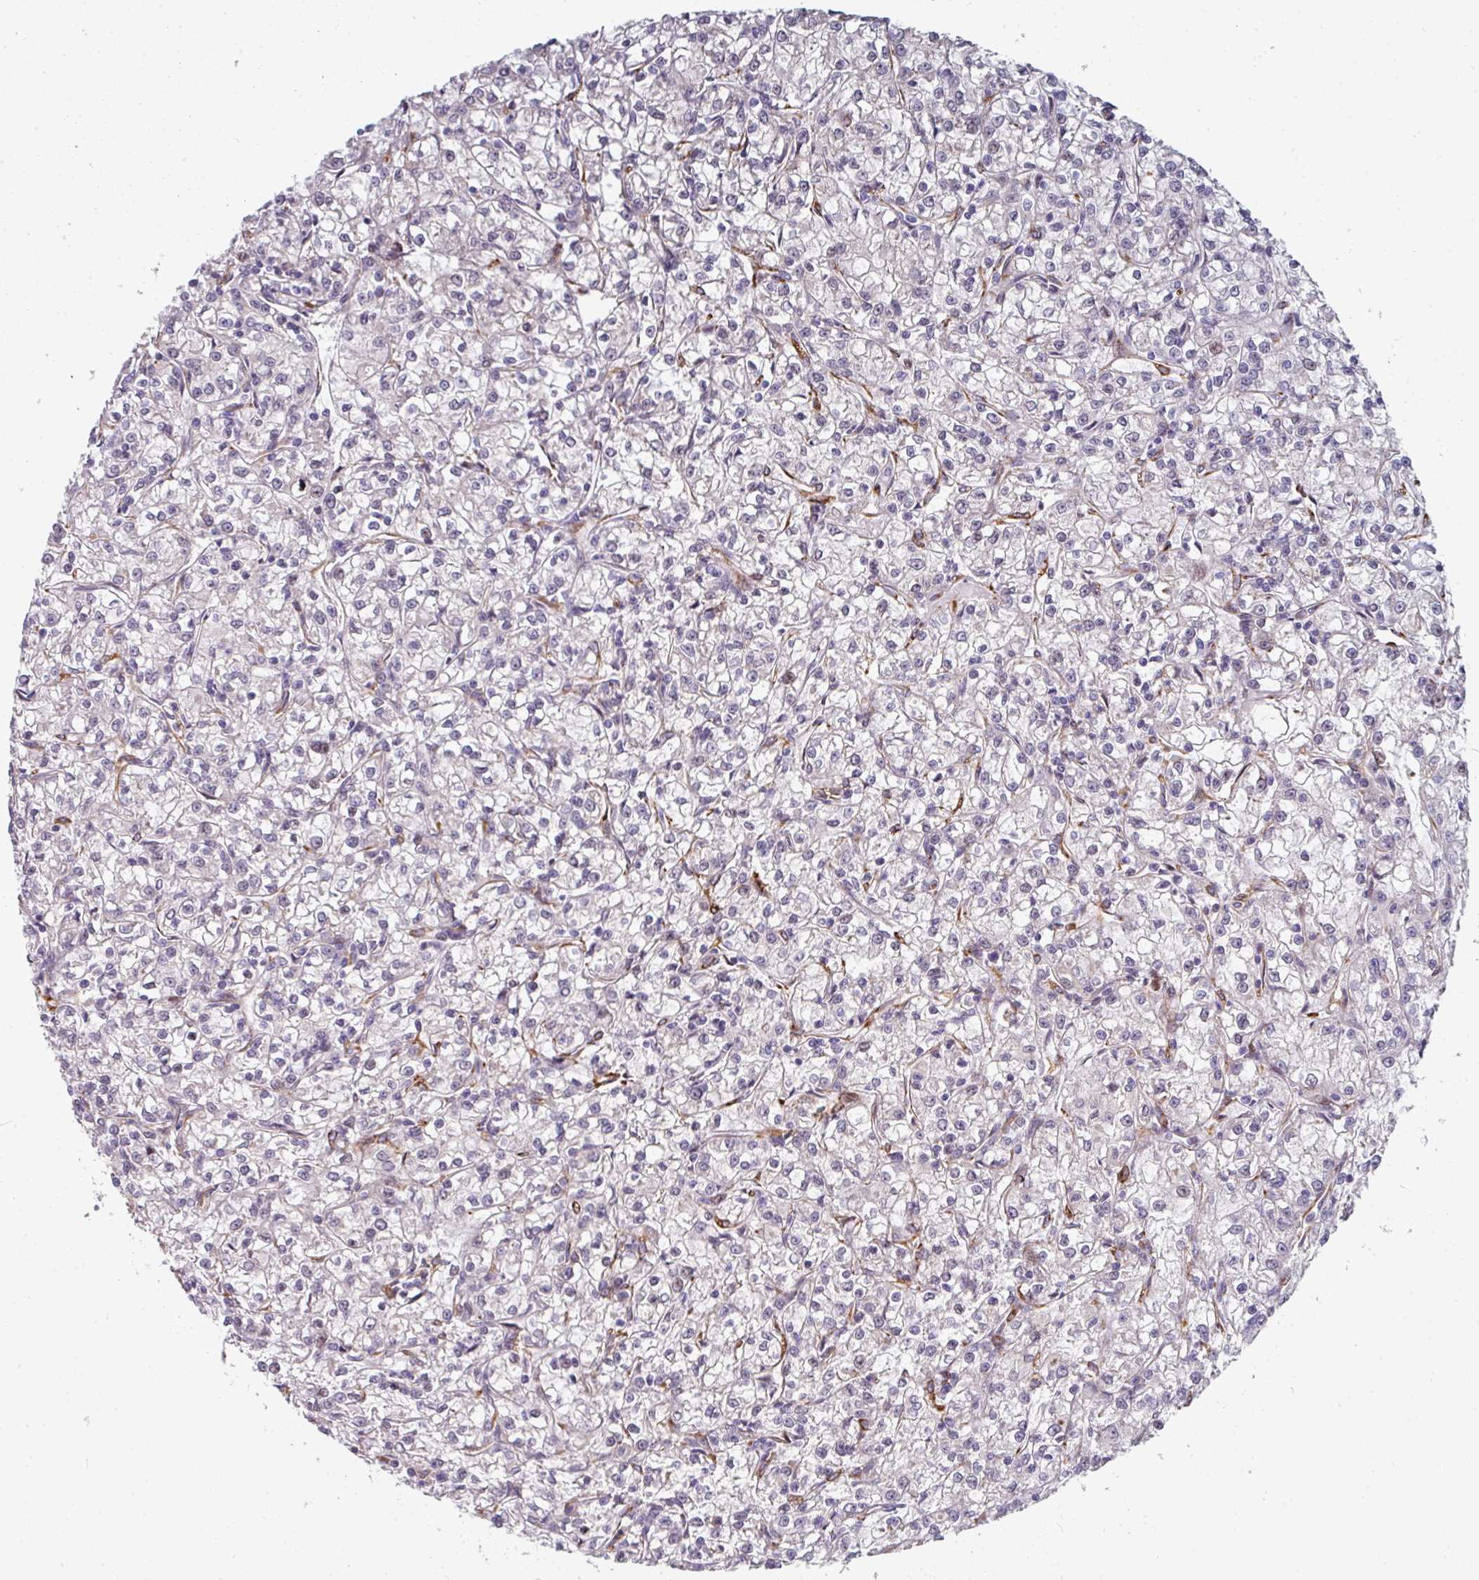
{"staining": {"intensity": "negative", "quantity": "none", "location": "none"}, "tissue": "renal cancer", "cell_type": "Tumor cells", "image_type": "cancer", "snomed": [{"axis": "morphology", "description": "Adenocarcinoma, NOS"}, {"axis": "topography", "description": "Kidney"}], "caption": "Immunohistochemical staining of renal cancer shows no significant positivity in tumor cells.", "gene": "BEND5", "patient": {"sex": "female", "age": 59}}